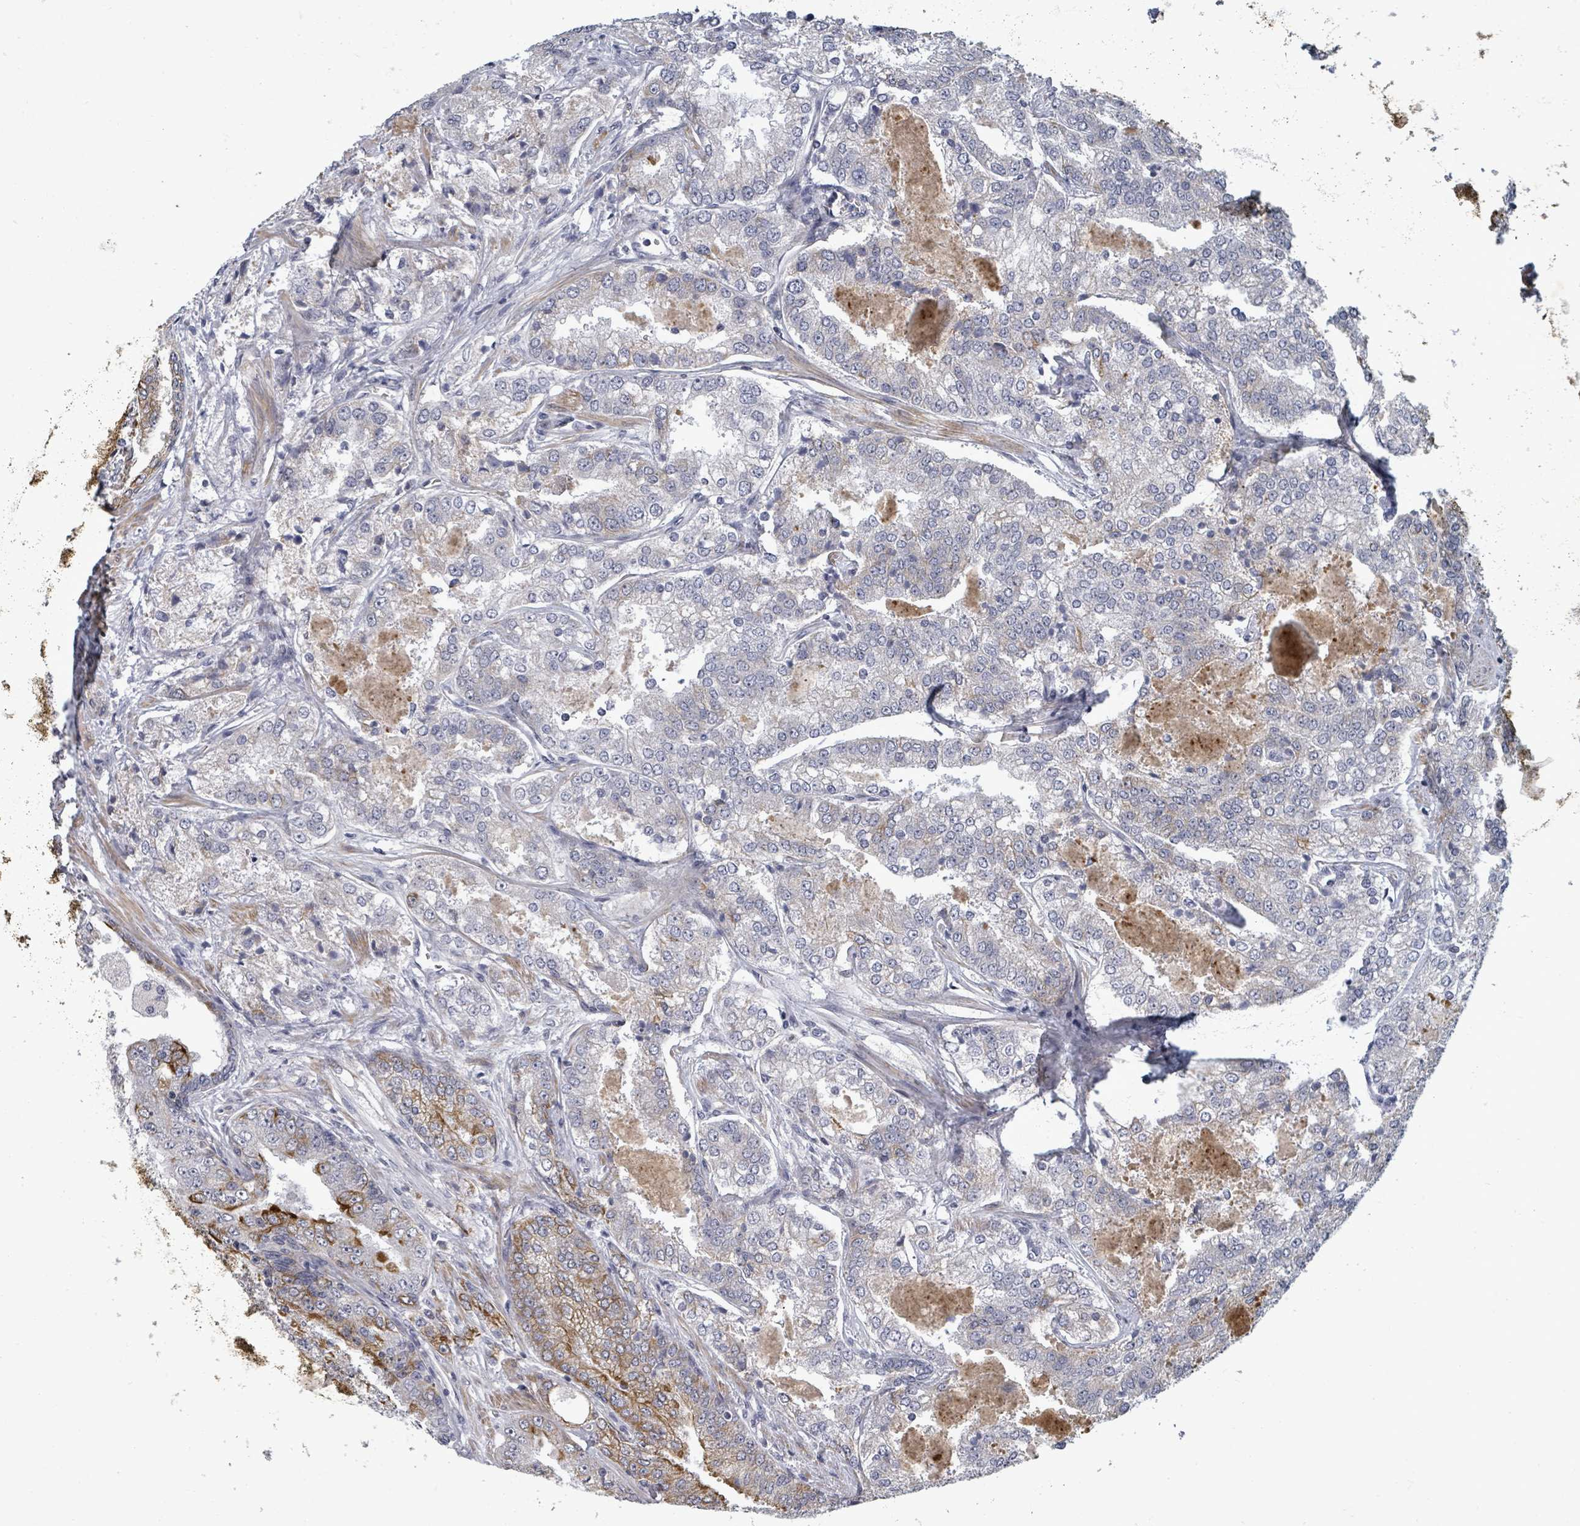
{"staining": {"intensity": "weak", "quantity": "<25%", "location": "cytoplasmic/membranous"}, "tissue": "prostate cancer", "cell_type": "Tumor cells", "image_type": "cancer", "snomed": [{"axis": "morphology", "description": "Adenocarcinoma, High grade"}, {"axis": "topography", "description": "Prostate"}], "caption": "A high-resolution photomicrograph shows immunohistochemistry (IHC) staining of prostate high-grade adenocarcinoma, which exhibits no significant positivity in tumor cells. Nuclei are stained in blue.", "gene": "PTPN20", "patient": {"sex": "male", "age": 63}}